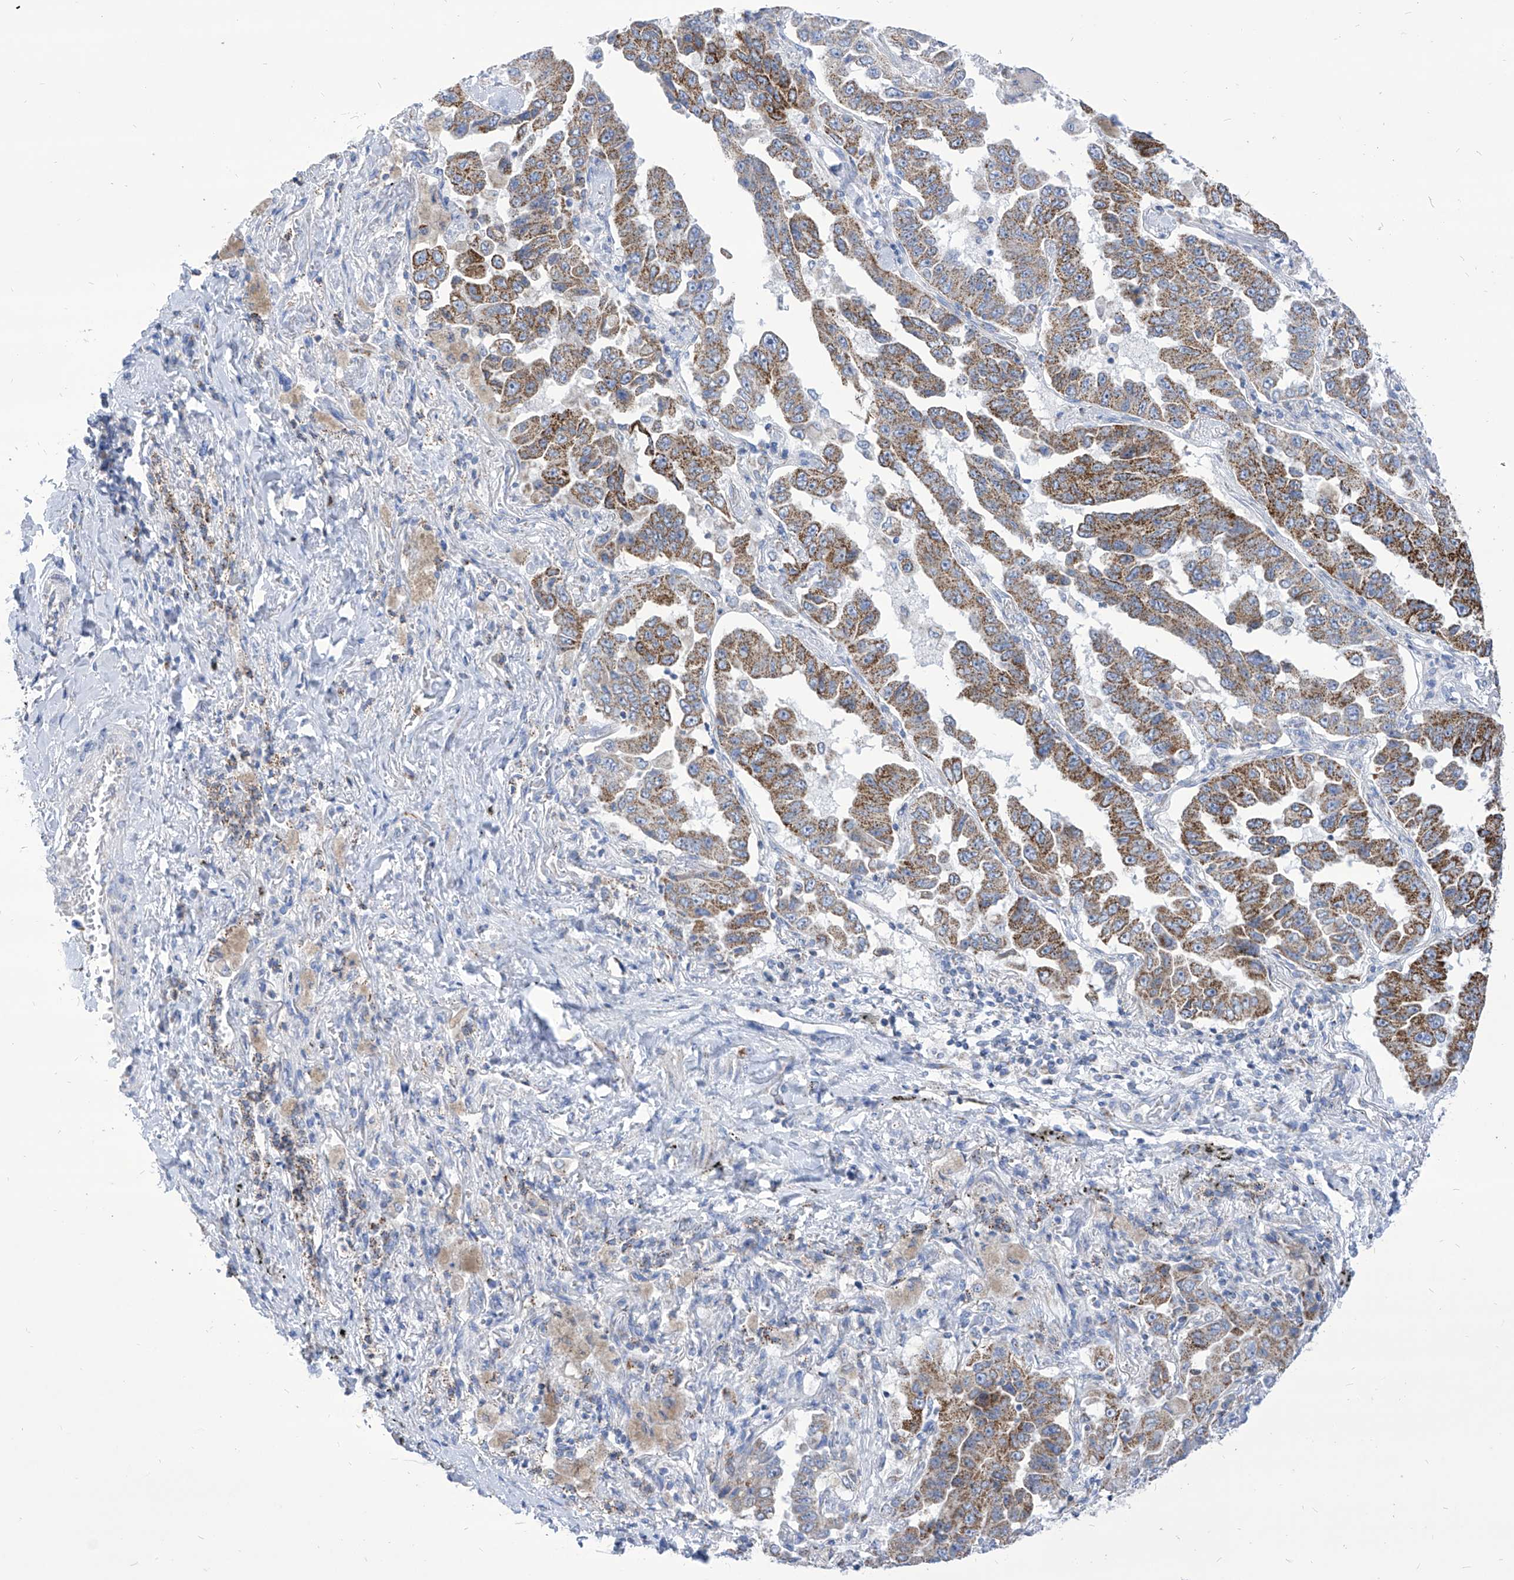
{"staining": {"intensity": "moderate", "quantity": ">75%", "location": "cytoplasmic/membranous"}, "tissue": "lung cancer", "cell_type": "Tumor cells", "image_type": "cancer", "snomed": [{"axis": "morphology", "description": "Adenocarcinoma, NOS"}, {"axis": "topography", "description": "Lung"}], "caption": "Moderate cytoplasmic/membranous protein positivity is seen in about >75% of tumor cells in lung cancer (adenocarcinoma).", "gene": "COQ3", "patient": {"sex": "female", "age": 51}}